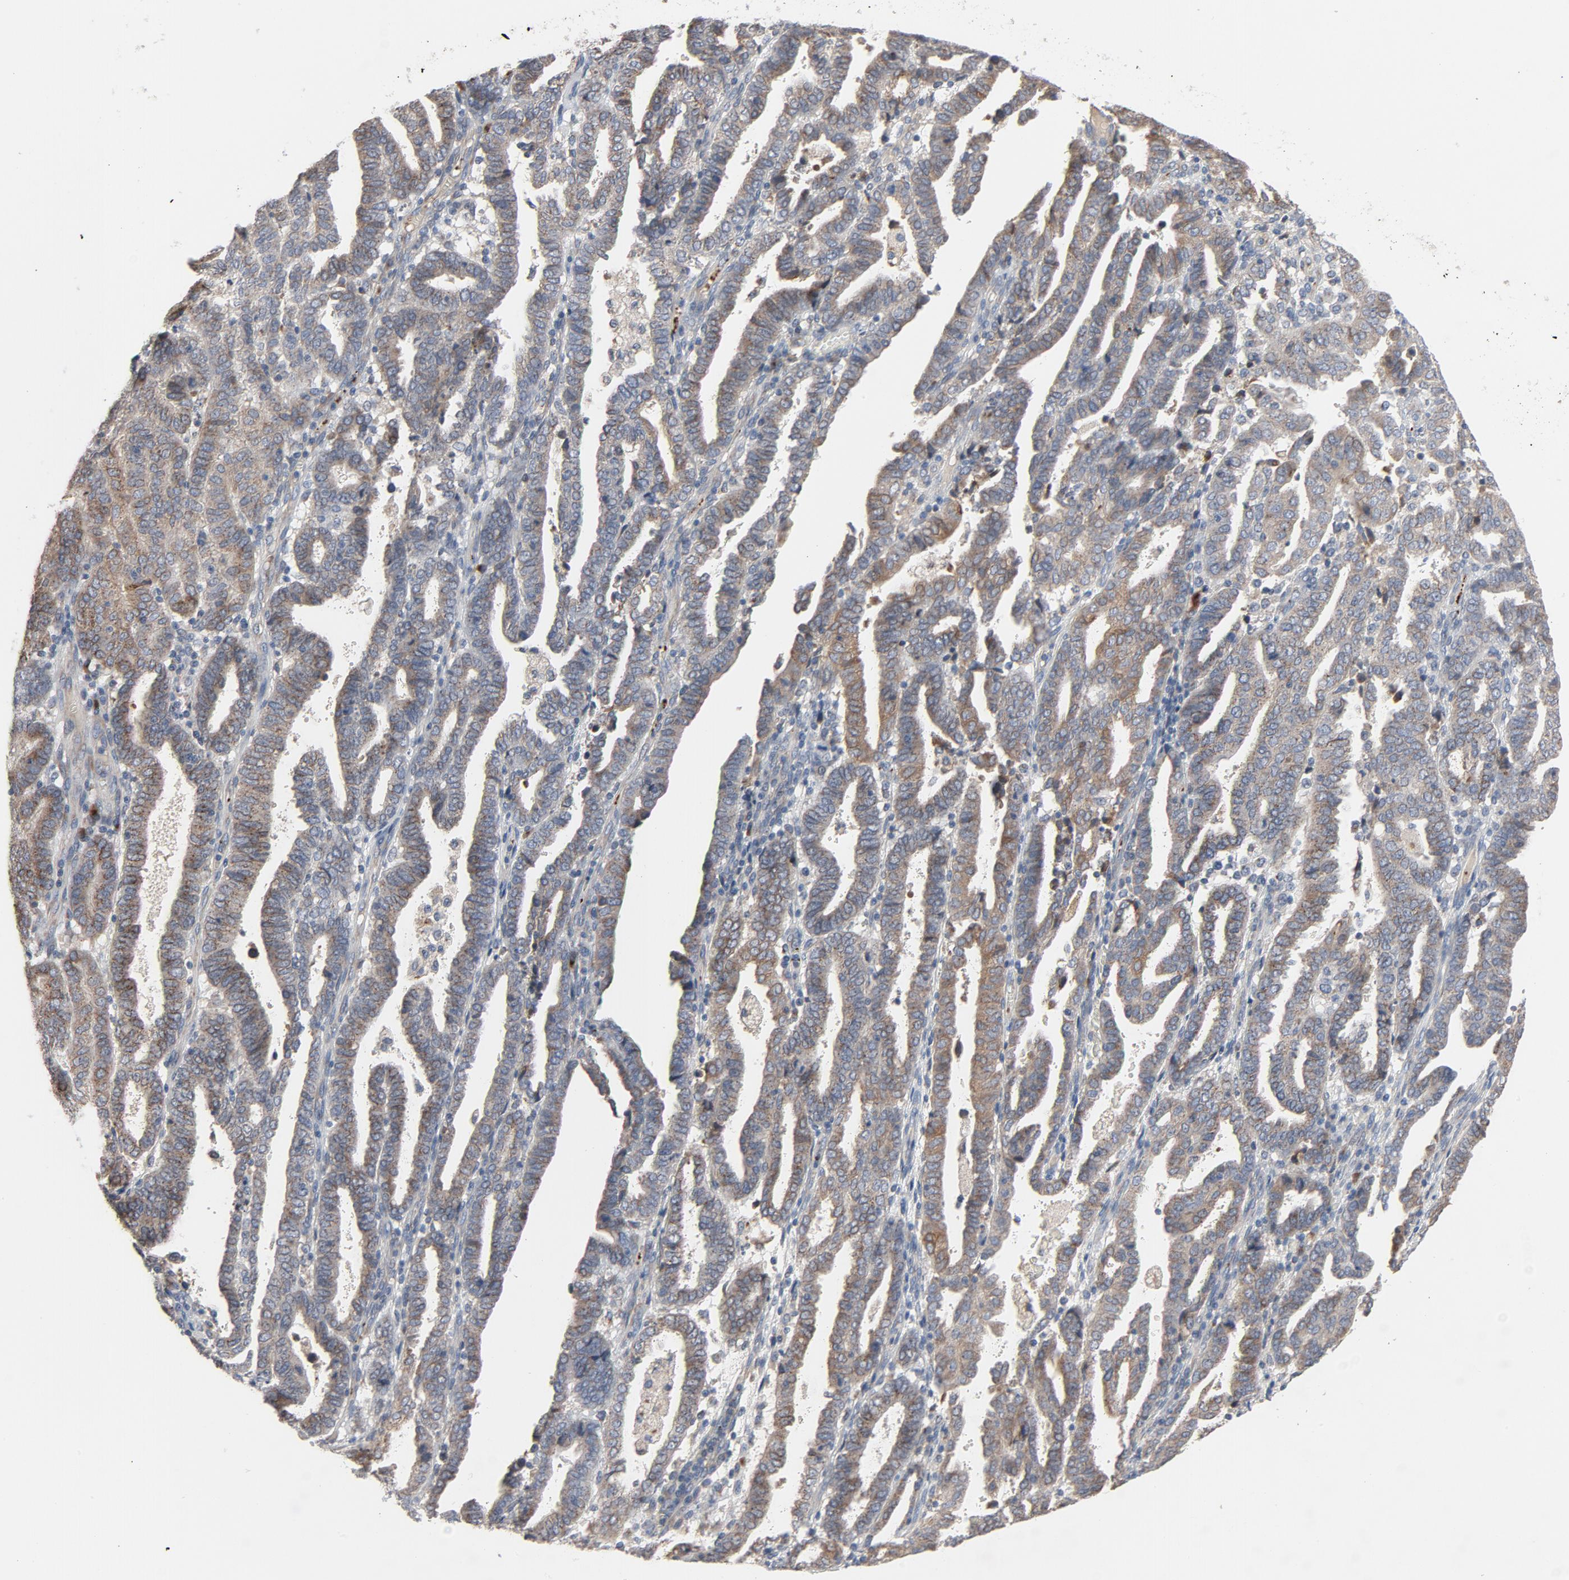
{"staining": {"intensity": "weak", "quantity": "25%-75%", "location": "cytoplasmic/membranous"}, "tissue": "endometrial cancer", "cell_type": "Tumor cells", "image_type": "cancer", "snomed": [{"axis": "morphology", "description": "Adenocarcinoma, NOS"}, {"axis": "topography", "description": "Endometrium"}], "caption": "The micrograph shows a brown stain indicating the presence of a protein in the cytoplasmic/membranous of tumor cells in adenocarcinoma (endometrial).", "gene": "LMAN2", "patient": {"sex": "female", "age": 66}}